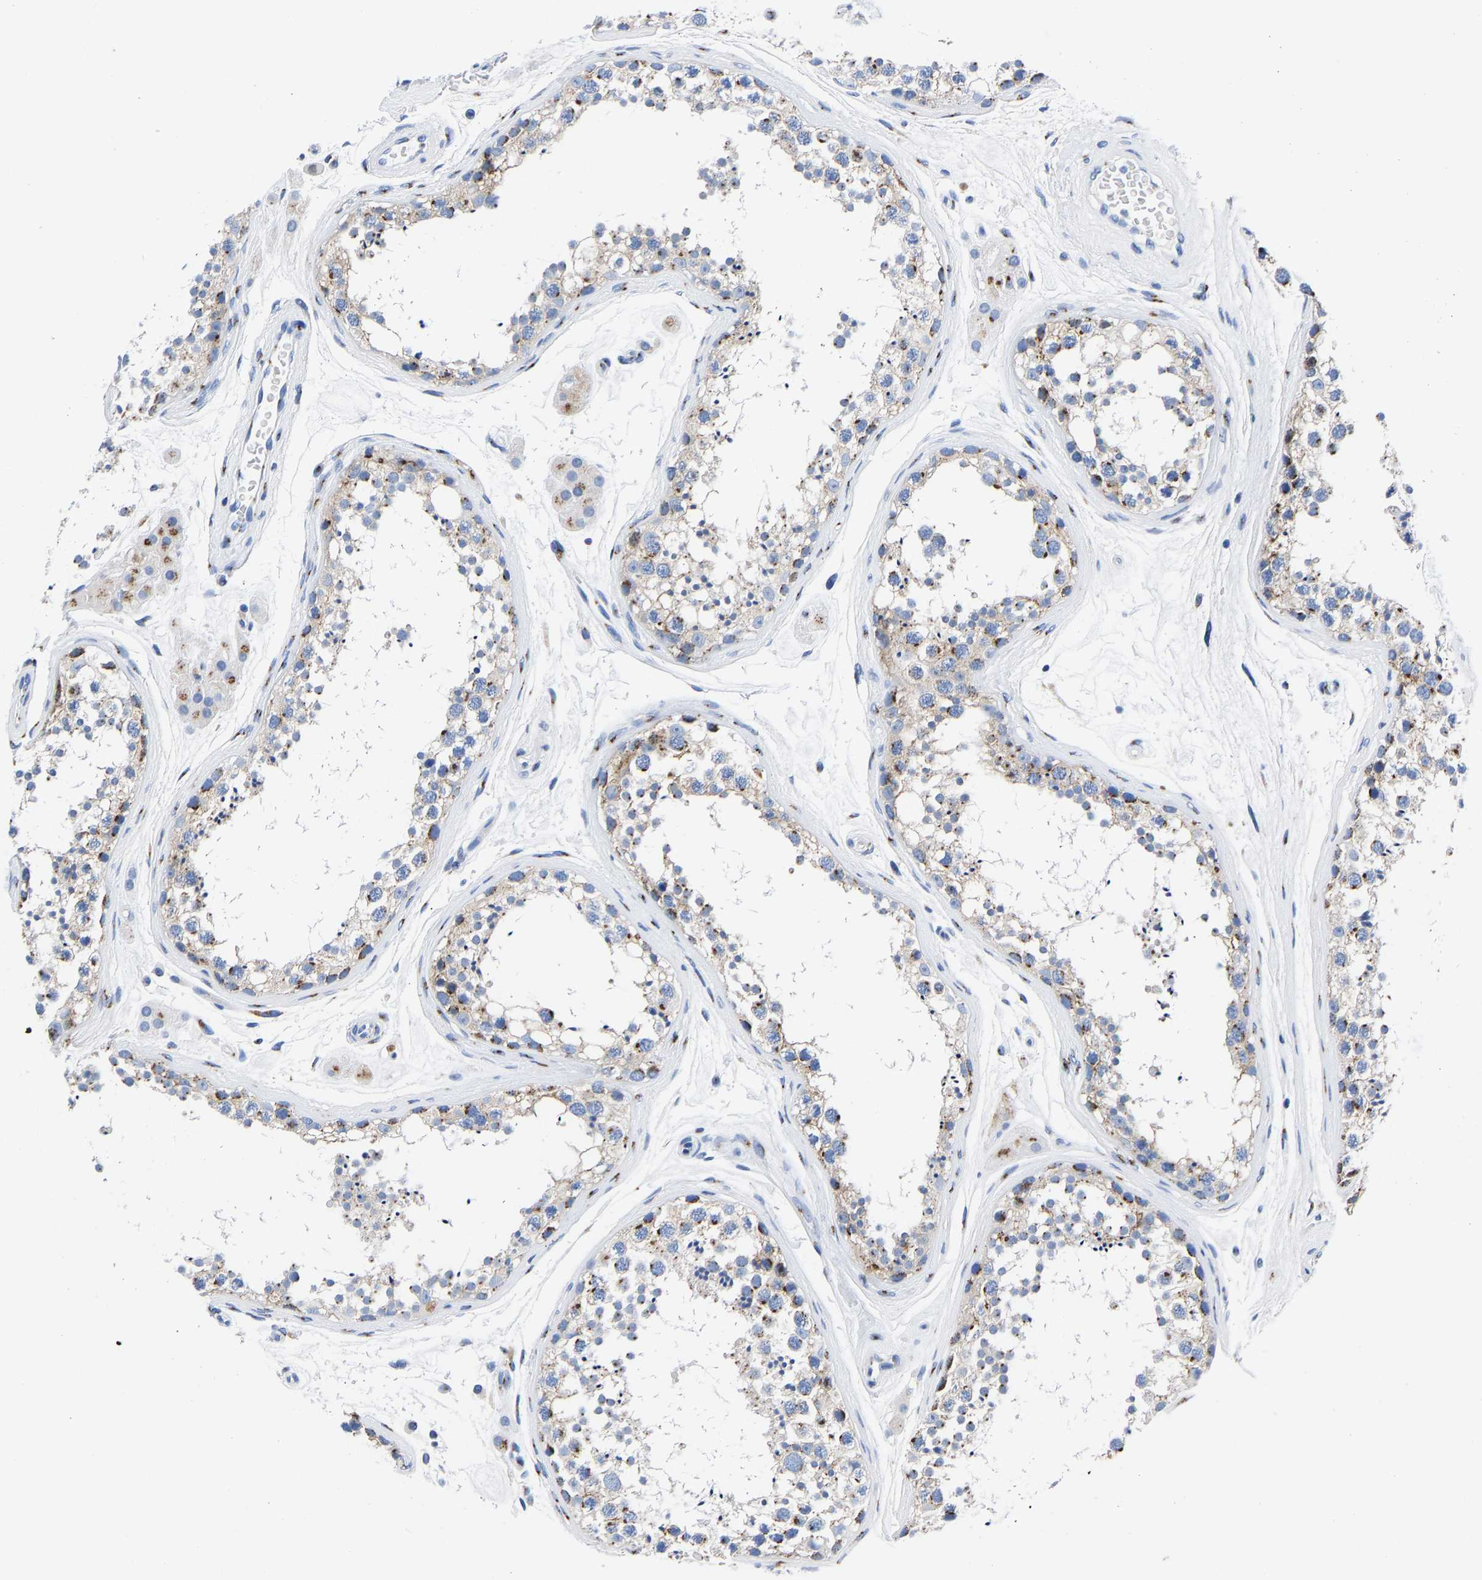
{"staining": {"intensity": "moderate", "quantity": "25%-75%", "location": "cytoplasmic/membranous"}, "tissue": "testis", "cell_type": "Cells in seminiferous ducts", "image_type": "normal", "snomed": [{"axis": "morphology", "description": "Normal tissue, NOS"}, {"axis": "topography", "description": "Testis"}], "caption": "Testis stained with immunohistochemistry displays moderate cytoplasmic/membranous staining in about 25%-75% of cells in seminiferous ducts. (Brightfield microscopy of DAB IHC at high magnification).", "gene": "TMEM87A", "patient": {"sex": "male", "age": 56}}